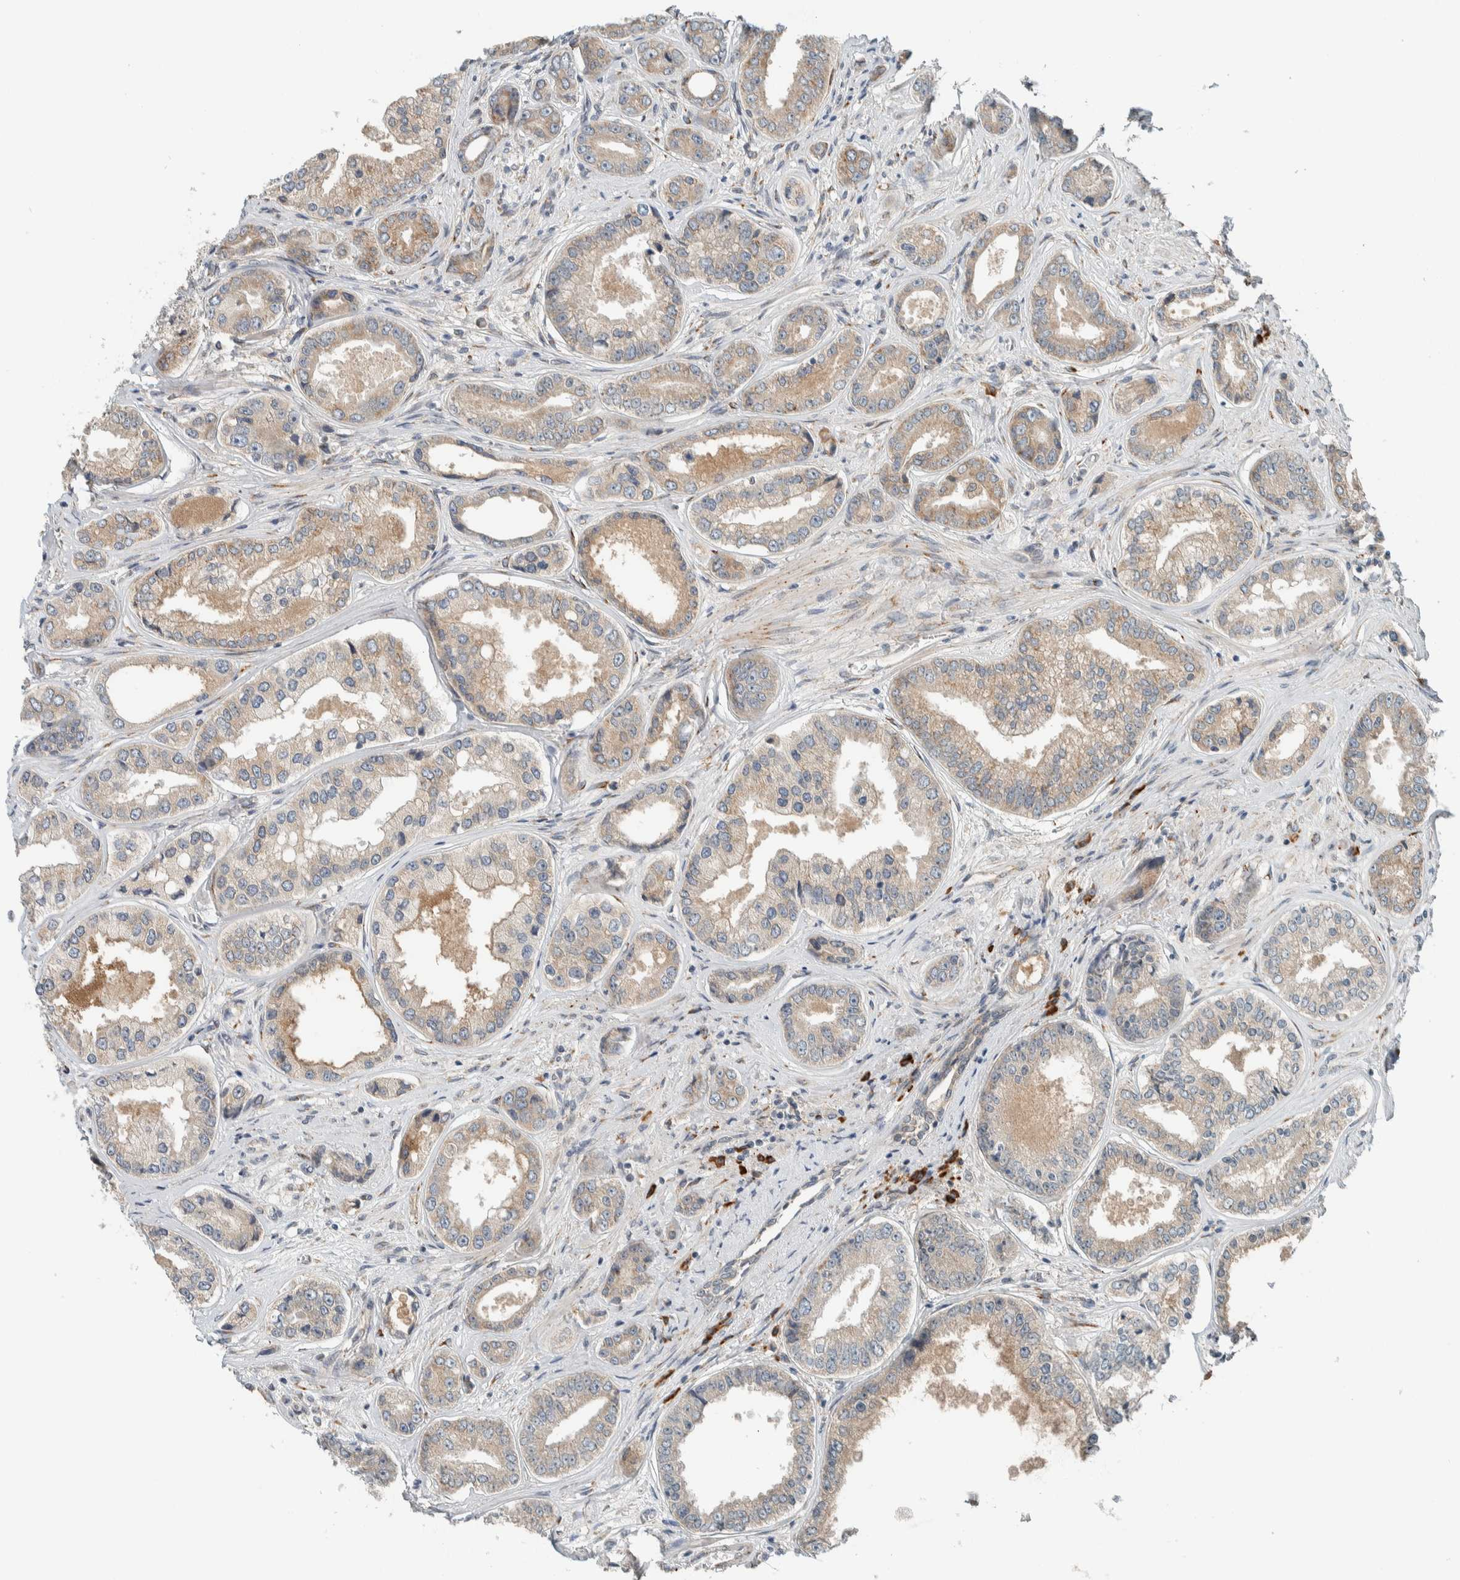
{"staining": {"intensity": "weak", "quantity": "<25%", "location": "cytoplasmic/membranous"}, "tissue": "prostate cancer", "cell_type": "Tumor cells", "image_type": "cancer", "snomed": [{"axis": "morphology", "description": "Adenocarcinoma, High grade"}, {"axis": "topography", "description": "Prostate"}], "caption": "Tumor cells are negative for brown protein staining in prostate cancer. Brightfield microscopy of IHC stained with DAB (3,3'-diaminobenzidine) (brown) and hematoxylin (blue), captured at high magnification.", "gene": "CTBP2", "patient": {"sex": "male", "age": 61}}